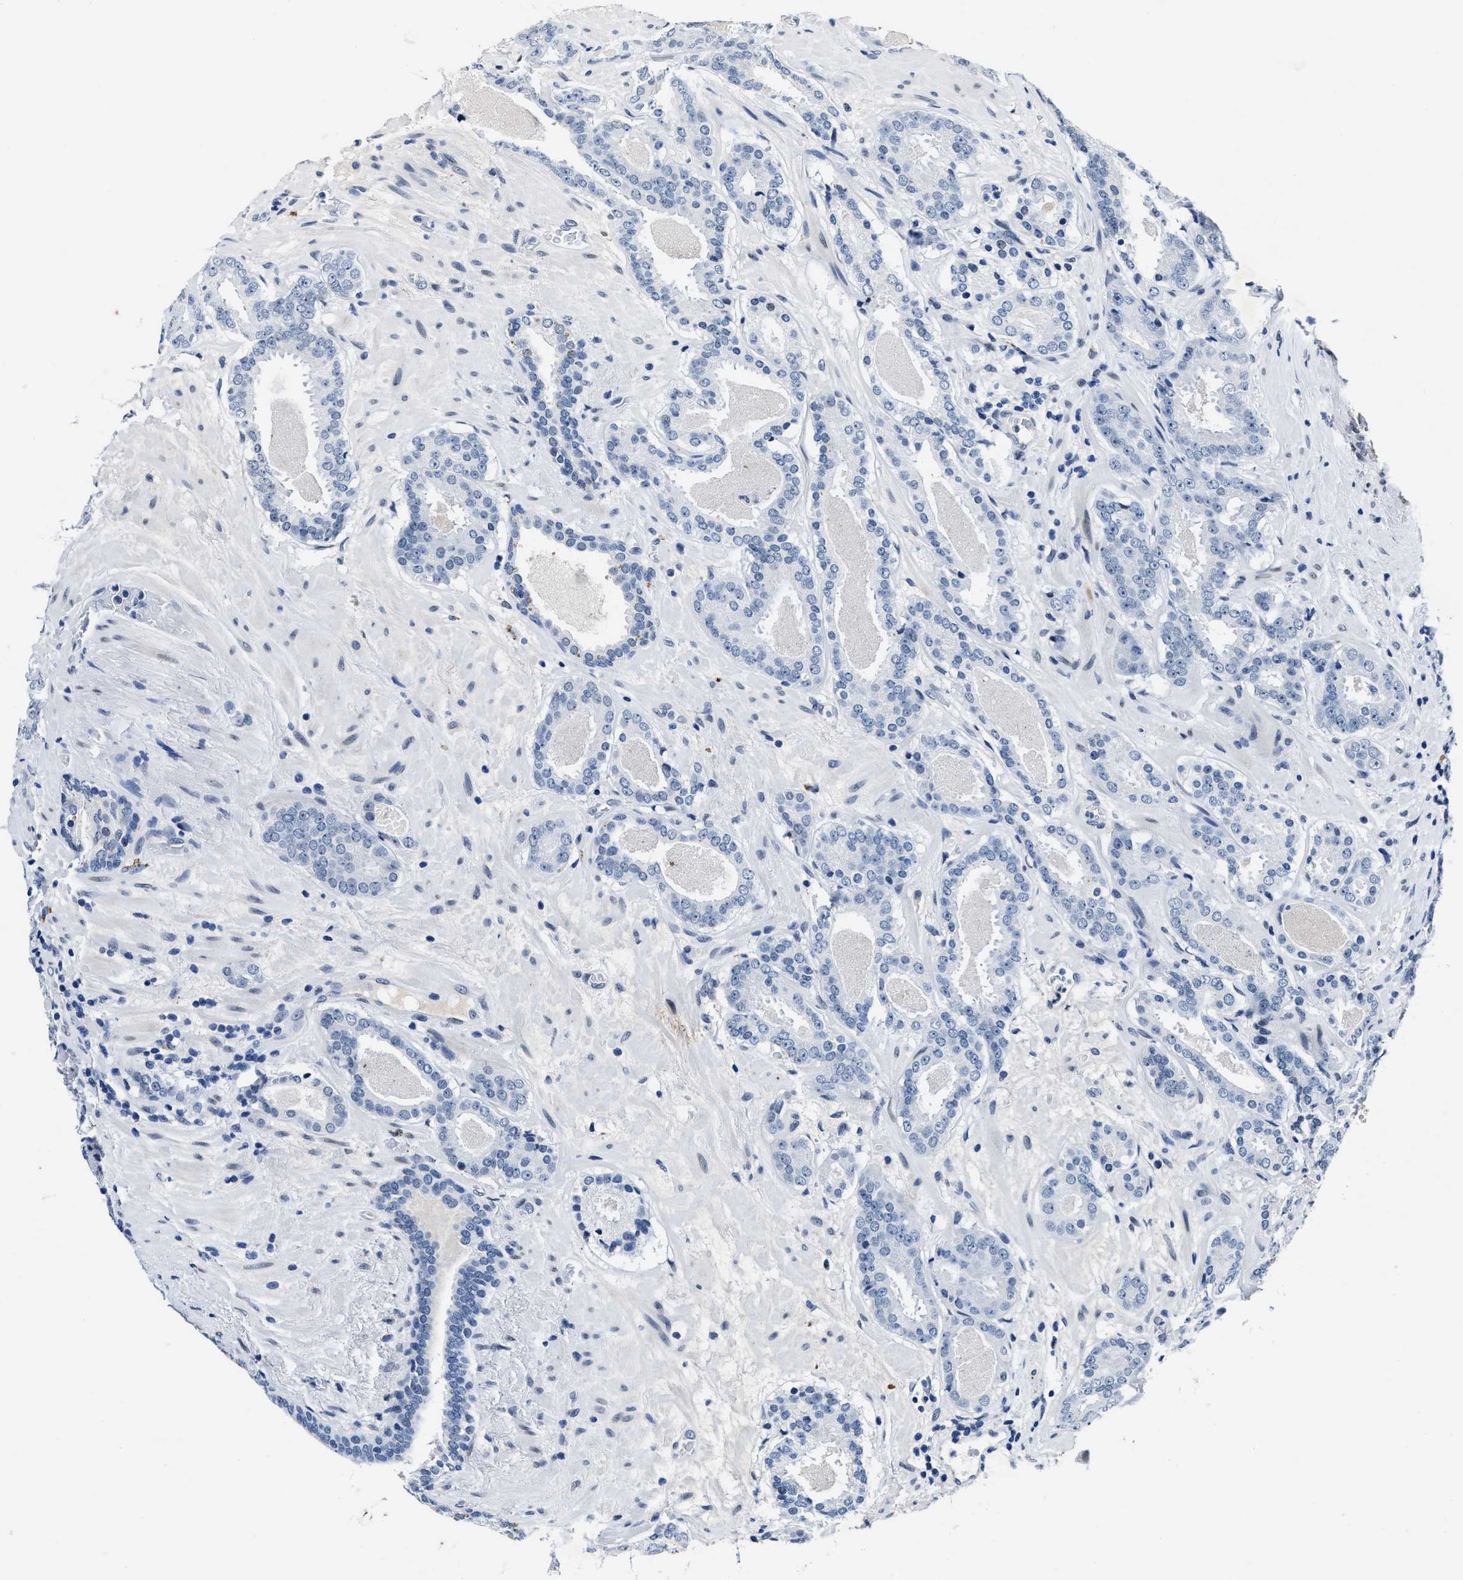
{"staining": {"intensity": "negative", "quantity": "none", "location": "none"}, "tissue": "prostate cancer", "cell_type": "Tumor cells", "image_type": "cancer", "snomed": [{"axis": "morphology", "description": "Adenocarcinoma, Low grade"}, {"axis": "topography", "description": "Prostate"}], "caption": "This histopathology image is of low-grade adenocarcinoma (prostate) stained with IHC to label a protein in brown with the nuclei are counter-stained blue. There is no positivity in tumor cells.", "gene": "UBN2", "patient": {"sex": "male", "age": 69}}